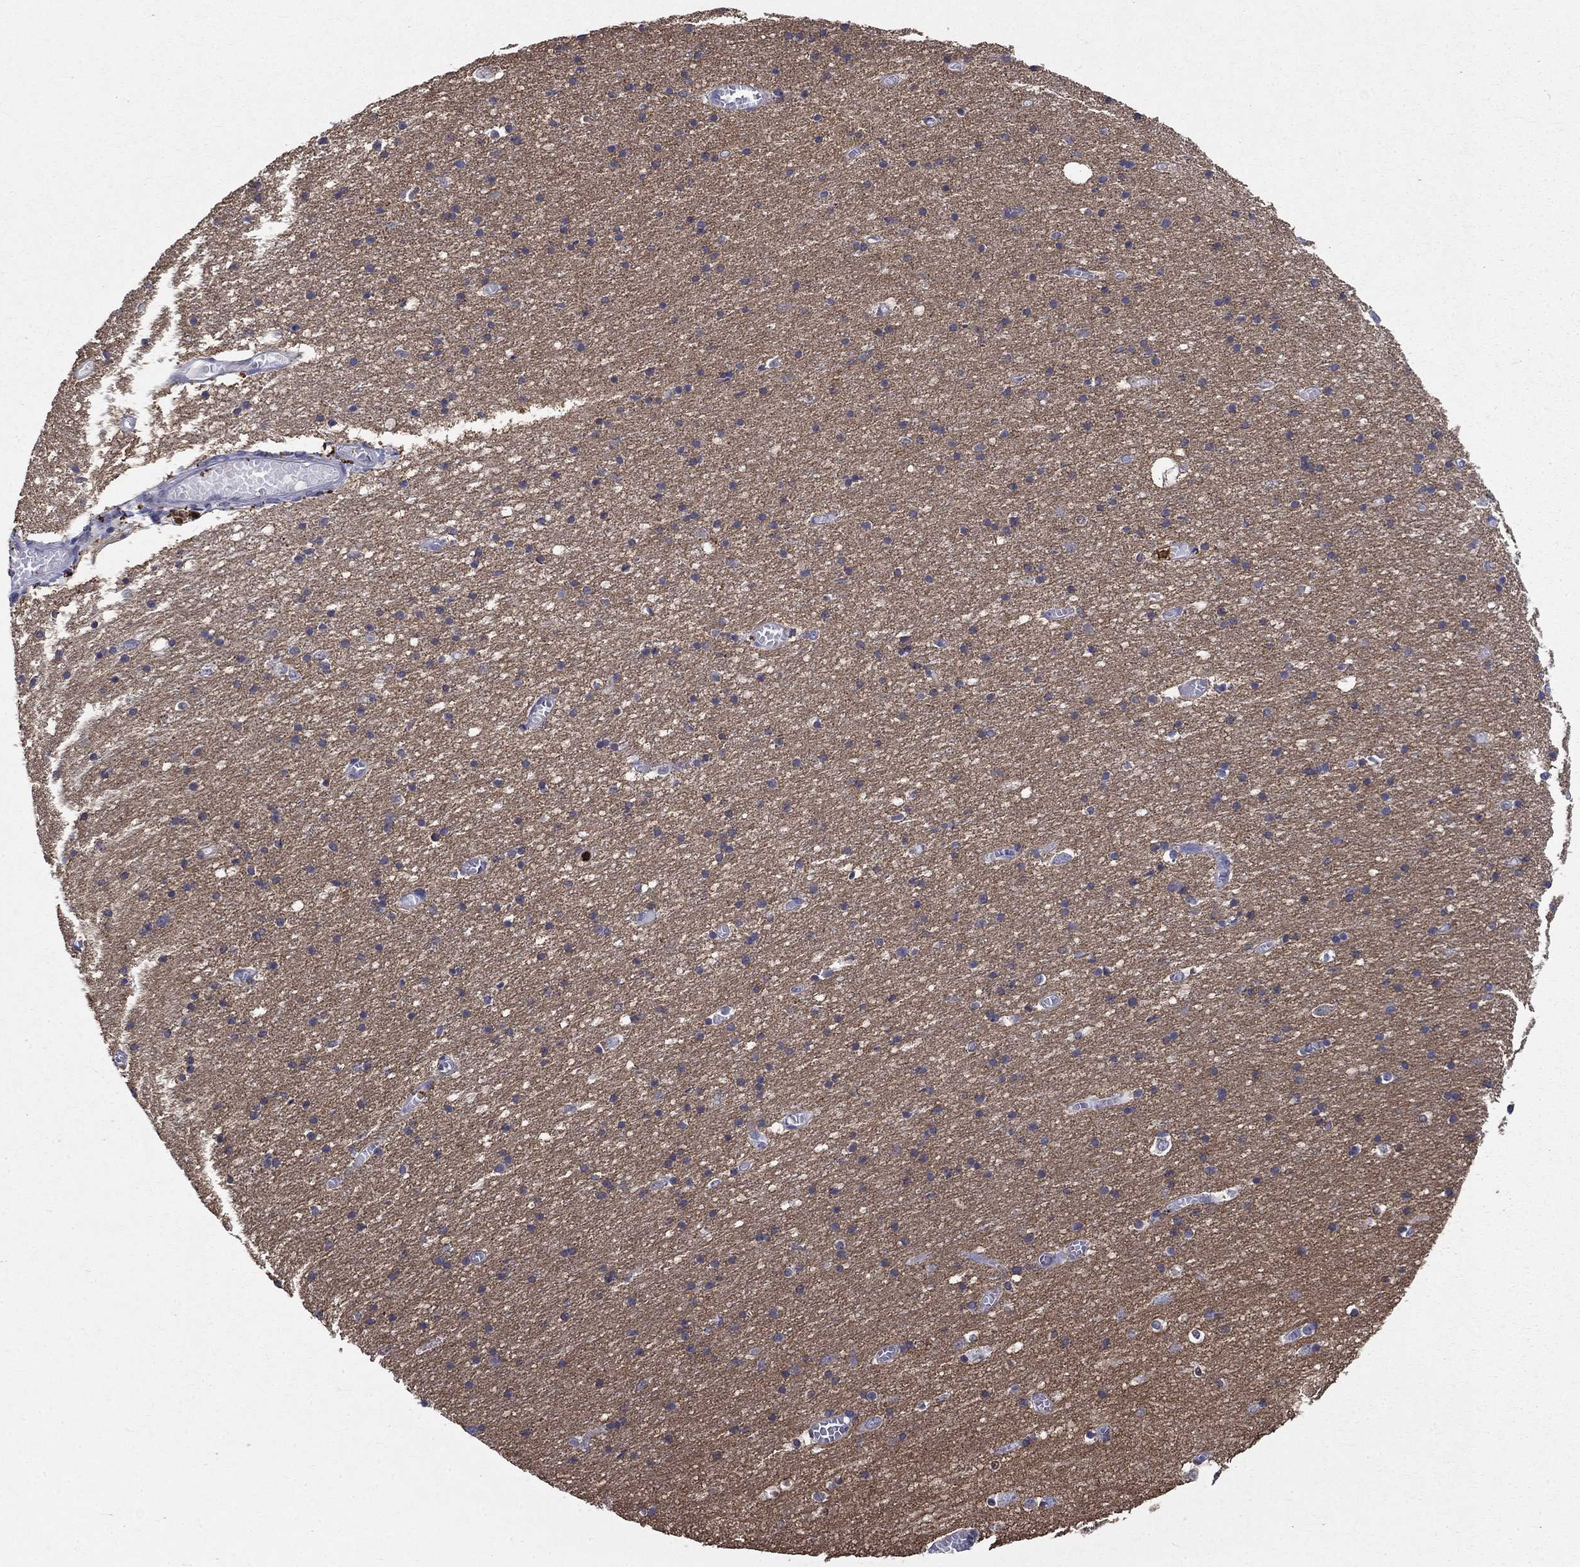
{"staining": {"intensity": "negative", "quantity": "none", "location": "none"}, "tissue": "cerebral cortex", "cell_type": "Endothelial cells", "image_type": "normal", "snomed": [{"axis": "morphology", "description": "Normal tissue, NOS"}, {"axis": "topography", "description": "Cerebral cortex"}], "caption": "High power microscopy photomicrograph of an IHC photomicrograph of normal cerebral cortex, revealing no significant staining in endothelial cells.", "gene": "IGSF8", "patient": {"sex": "male", "age": 70}}